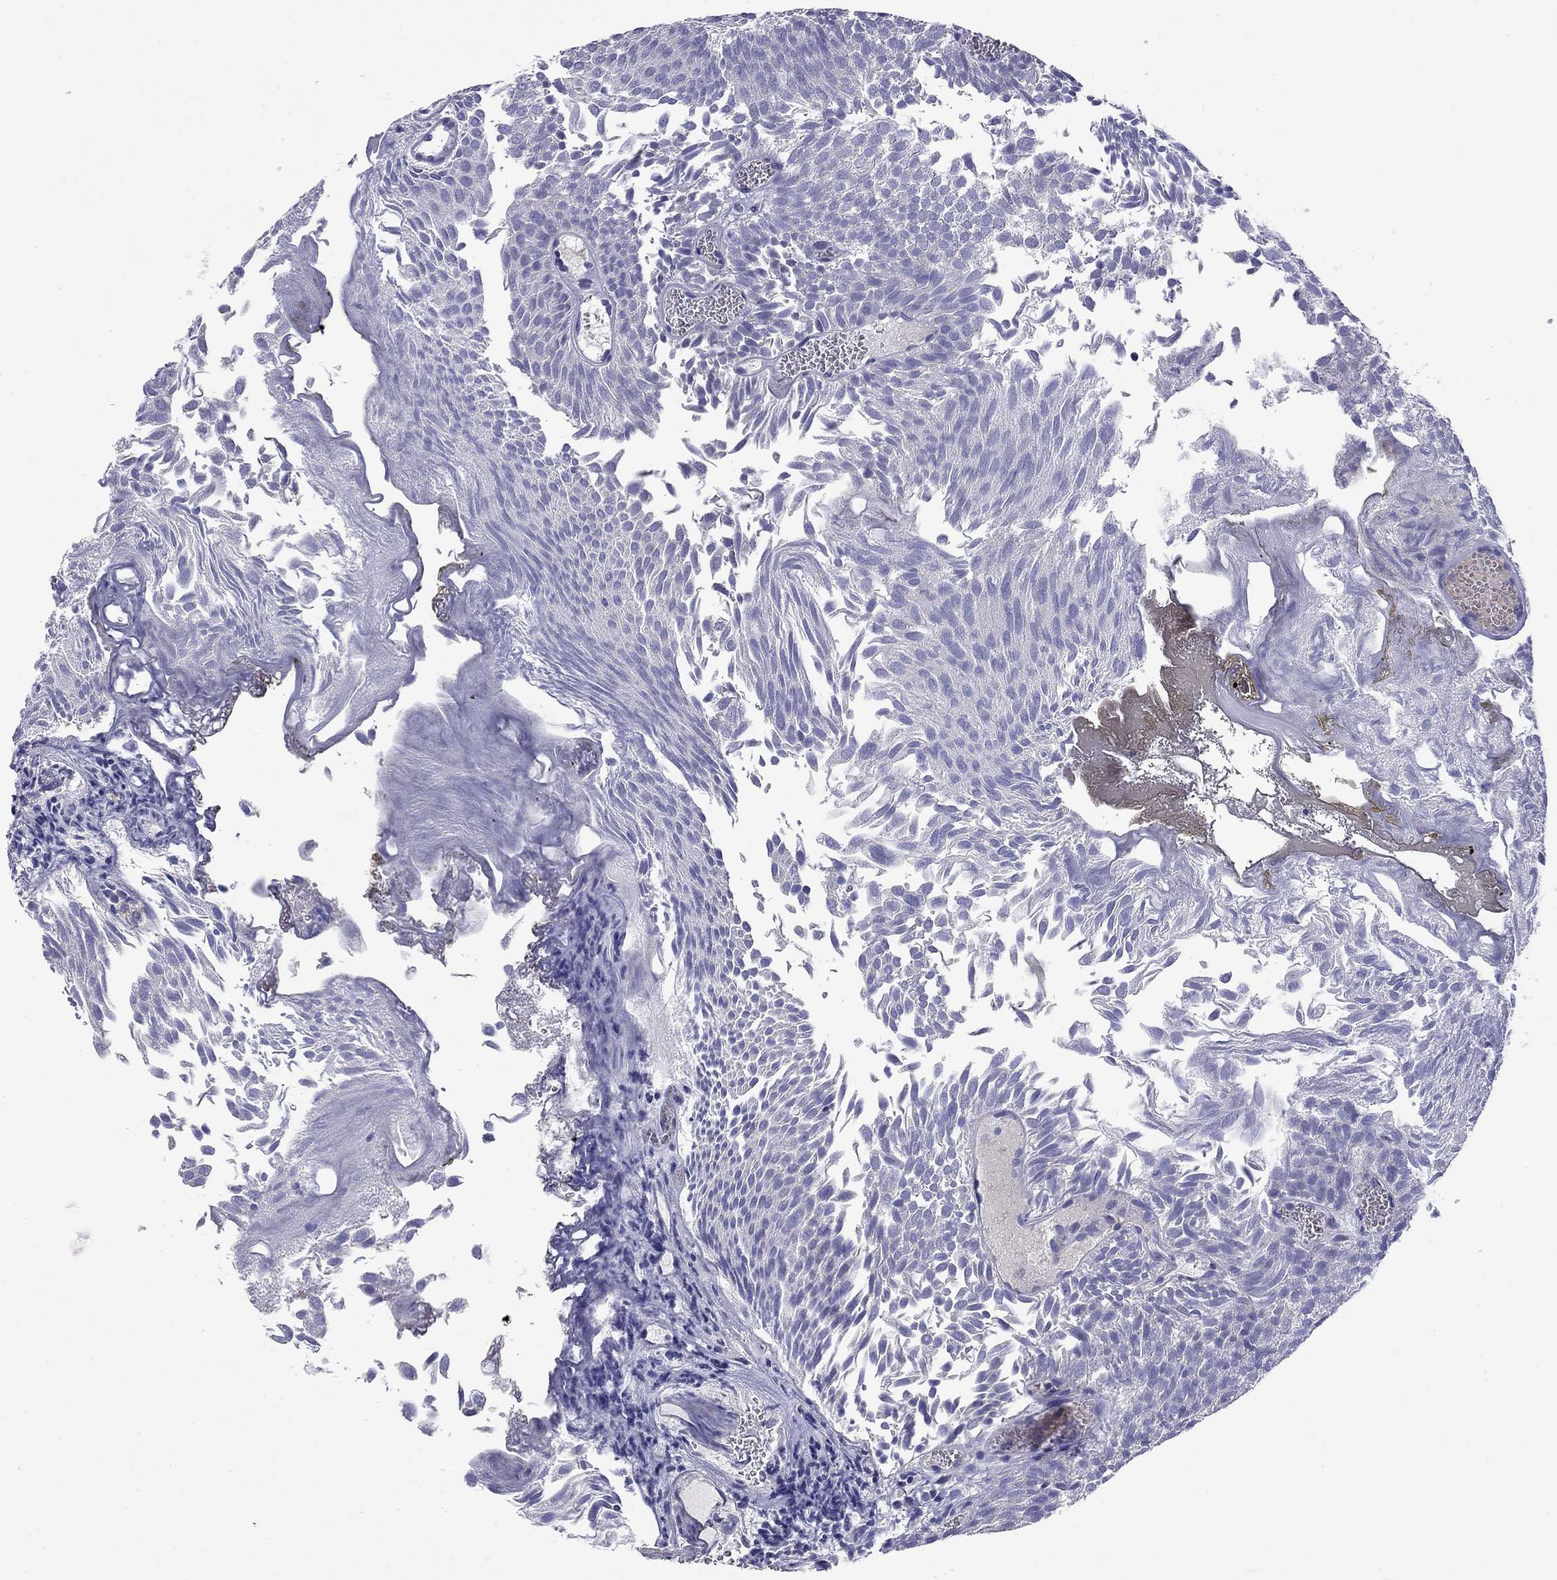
{"staining": {"intensity": "negative", "quantity": "none", "location": "none"}, "tissue": "urothelial cancer", "cell_type": "Tumor cells", "image_type": "cancer", "snomed": [{"axis": "morphology", "description": "Urothelial carcinoma, Low grade"}, {"axis": "topography", "description": "Urinary bladder"}], "caption": "Immunohistochemistry photomicrograph of urothelial carcinoma (low-grade) stained for a protein (brown), which shows no staining in tumor cells.", "gene": "CMYA5", "patient": {"sex": "male", "age": 52}}